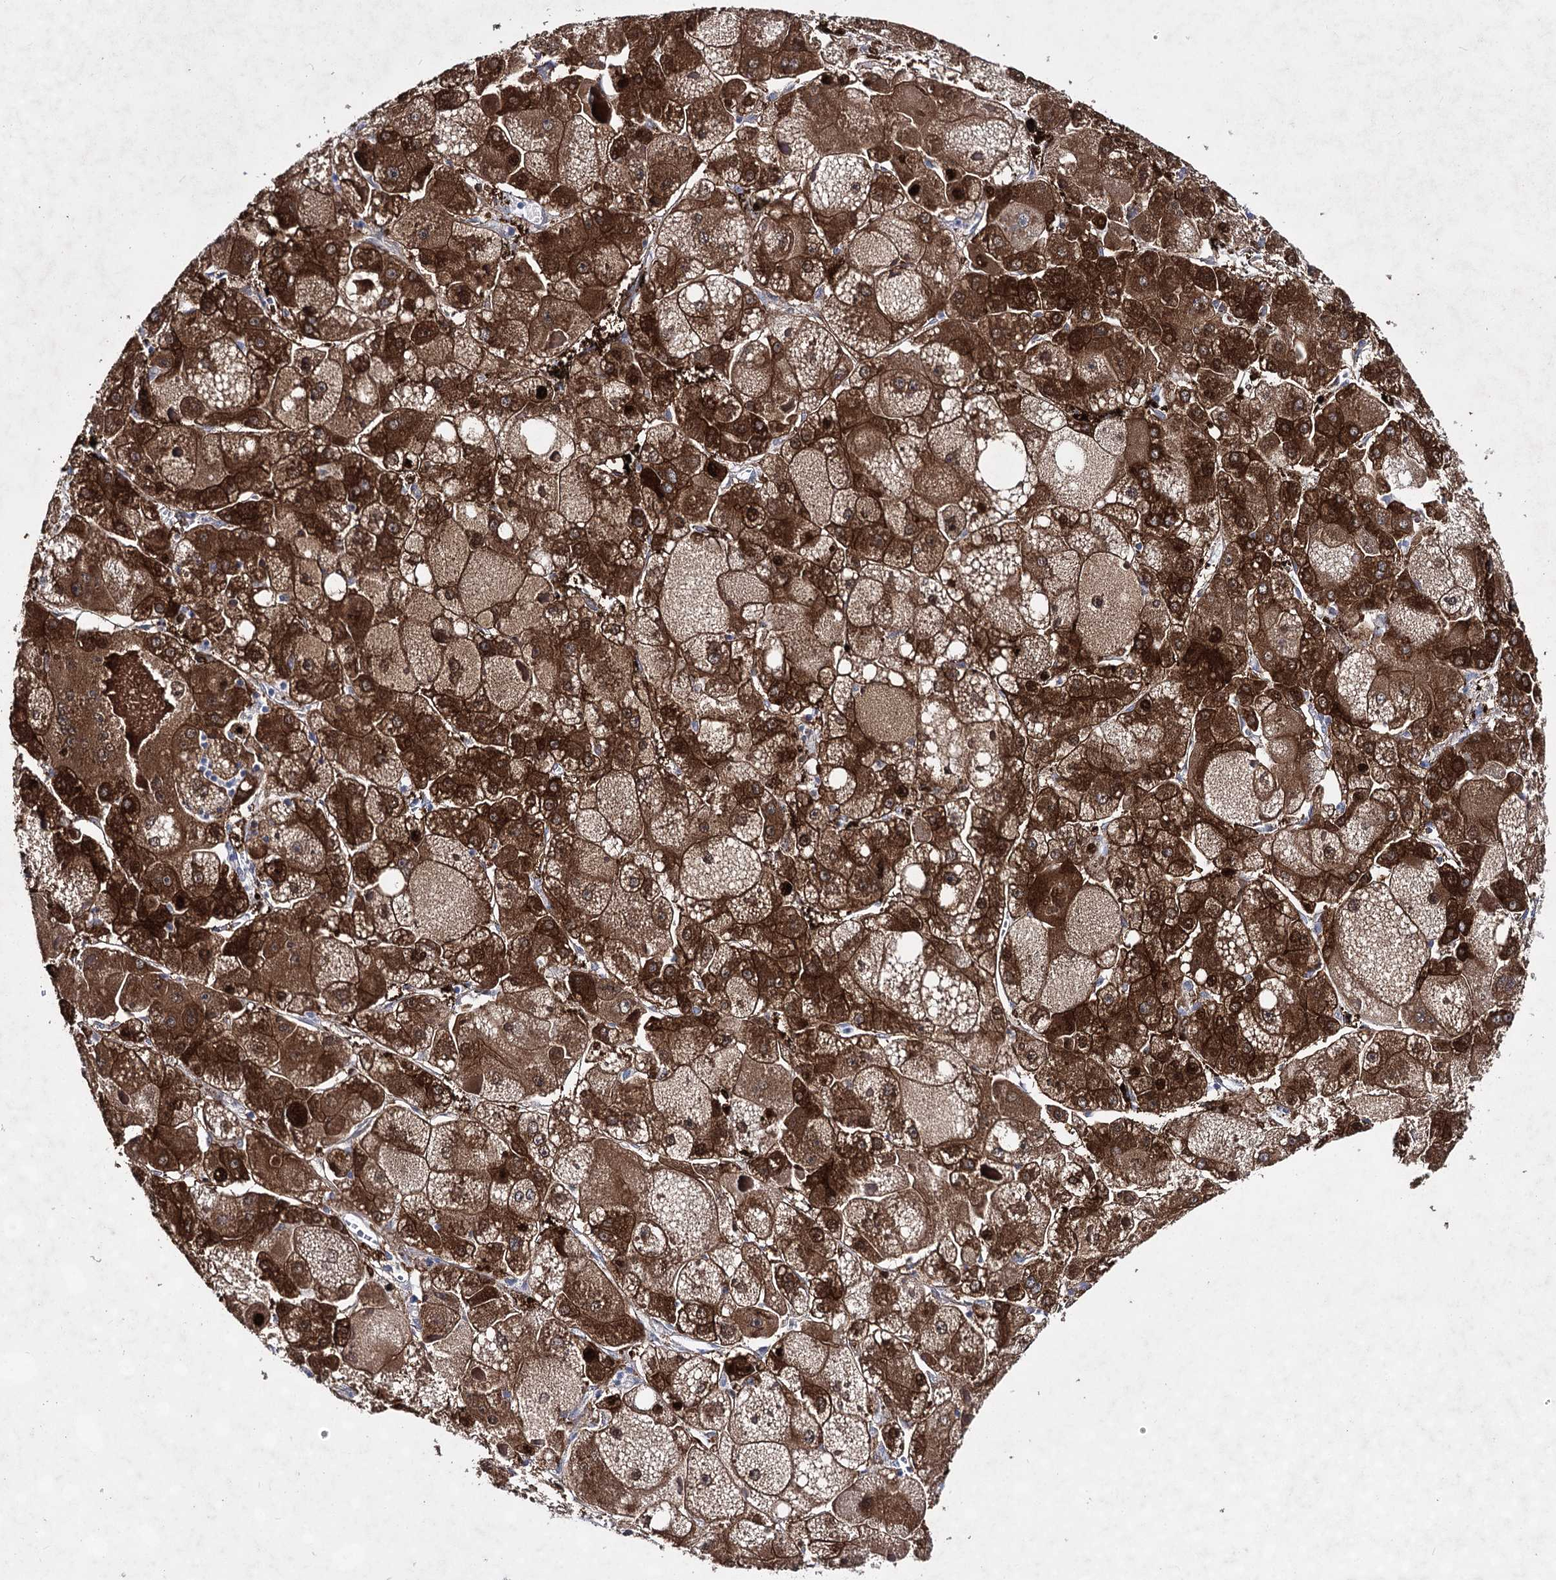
{"staining": {"intensity": "strong", "quantity": ">75%", "location": "cytoplasmic/membranous,nuclear"}, "tissue": "liver cancer", "cell_type": "Tumor cells", "image_type": "cancer", "snomed": [{"axis": "morphology", "description": "Carcinoma, Hepatocellular, NOS"}, {"axis": "topography", "description": "Liver"}], "caption": "Liver cancer tissue shows strong cytoplasmic/membranous and nuclear staining in approximately >75% of tumor cells, visualized by immunohistochemistry.", "gene": "UGDH", "patient": {"sex": "female", "age": 73}}